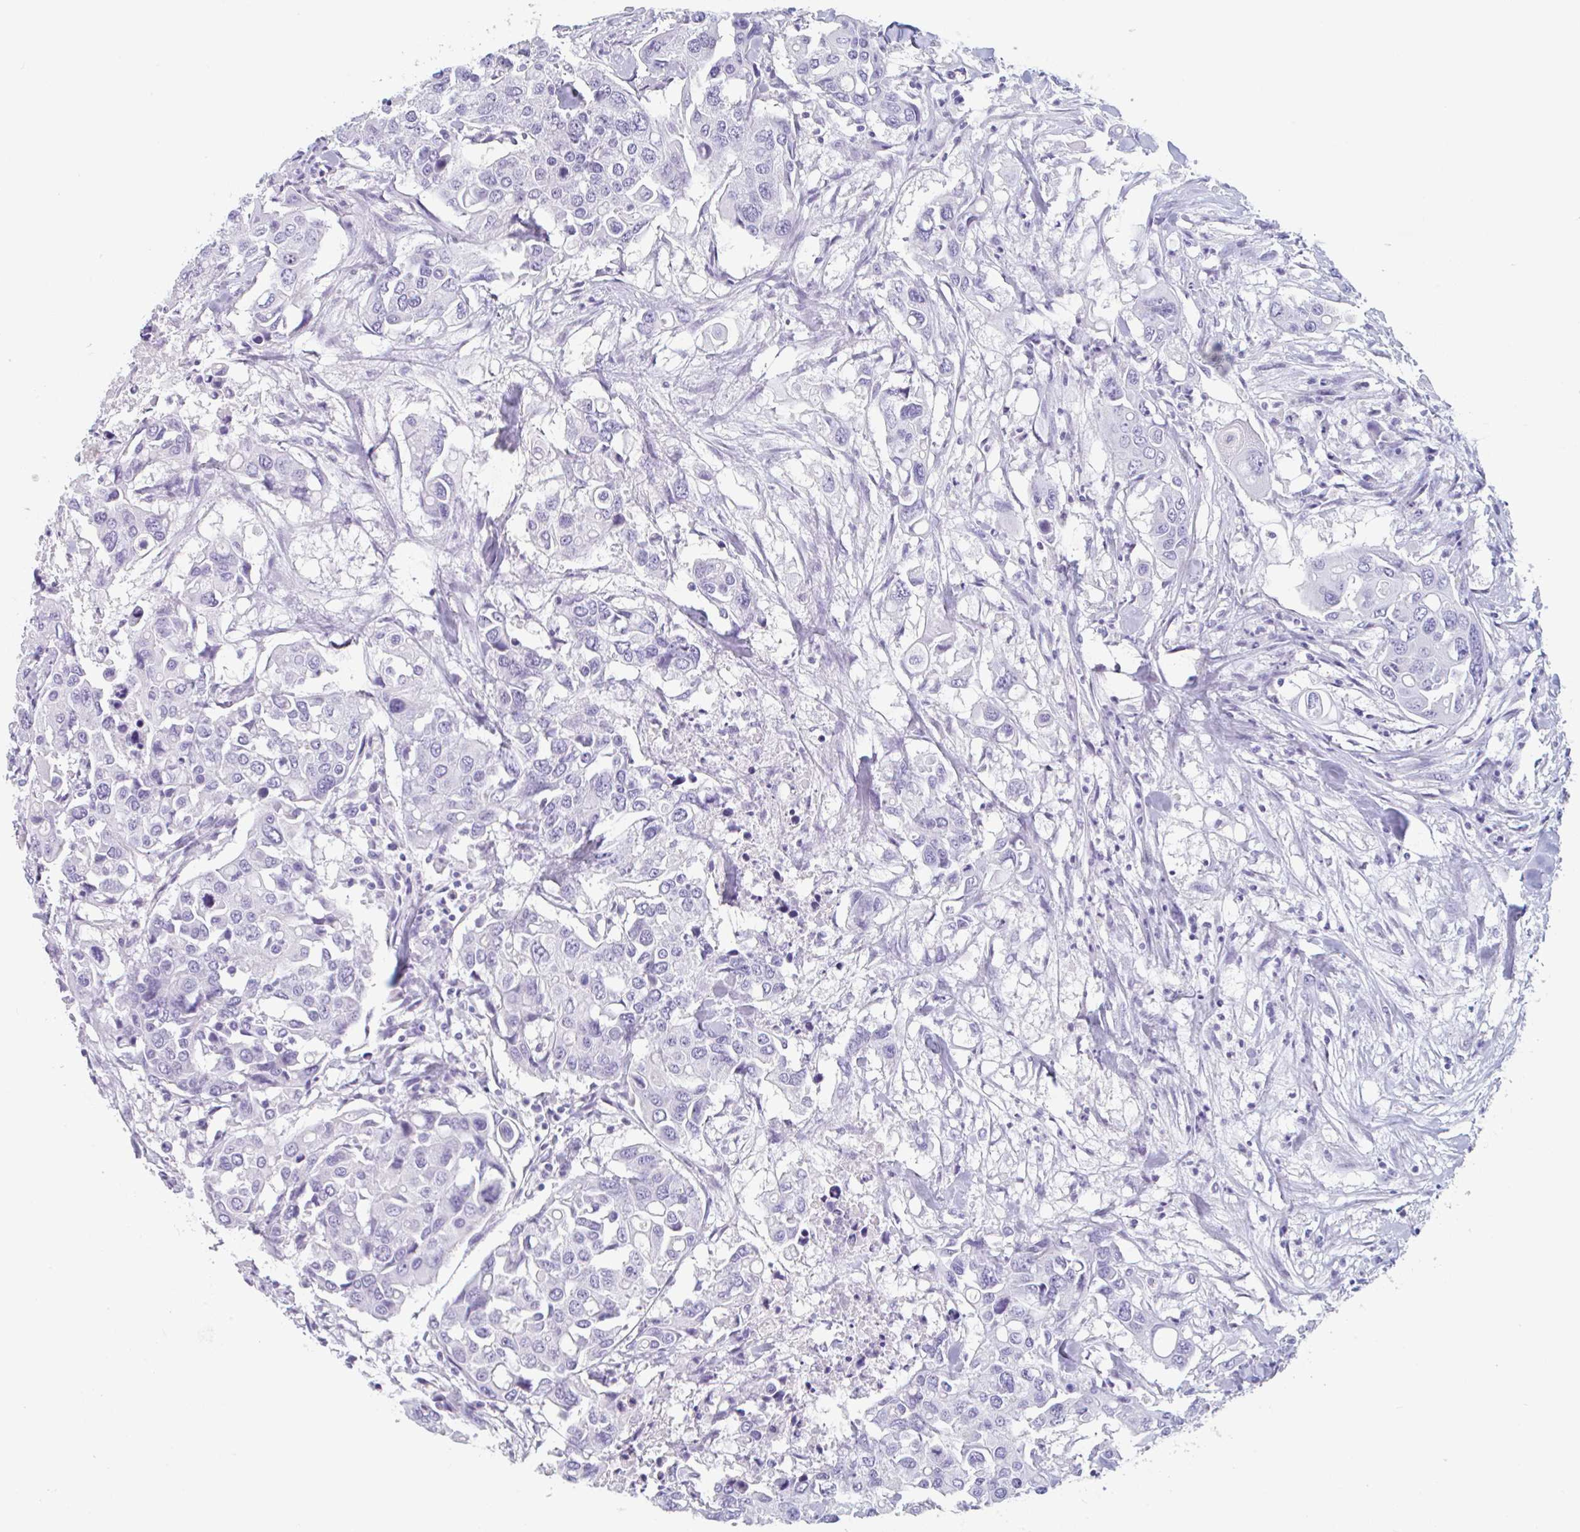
{"staining": {"intensity": "negative", "quantity": "none", "location": "none"}, "tissue": "colorectal cancer", "cell_type": "Tumor cells", "image_type": "cancer", "snomed": [{"axis": "morphology", "description": "Adenocarcinoma, NOS"}, {"axis": "topography", "description": "Colon"}], "caption": "Image shows no significant protein staining in tumor cells of colorectal adenocarcinoma.", "gene": "EMC4", "patient": {"sex": "male", "age": 77}}